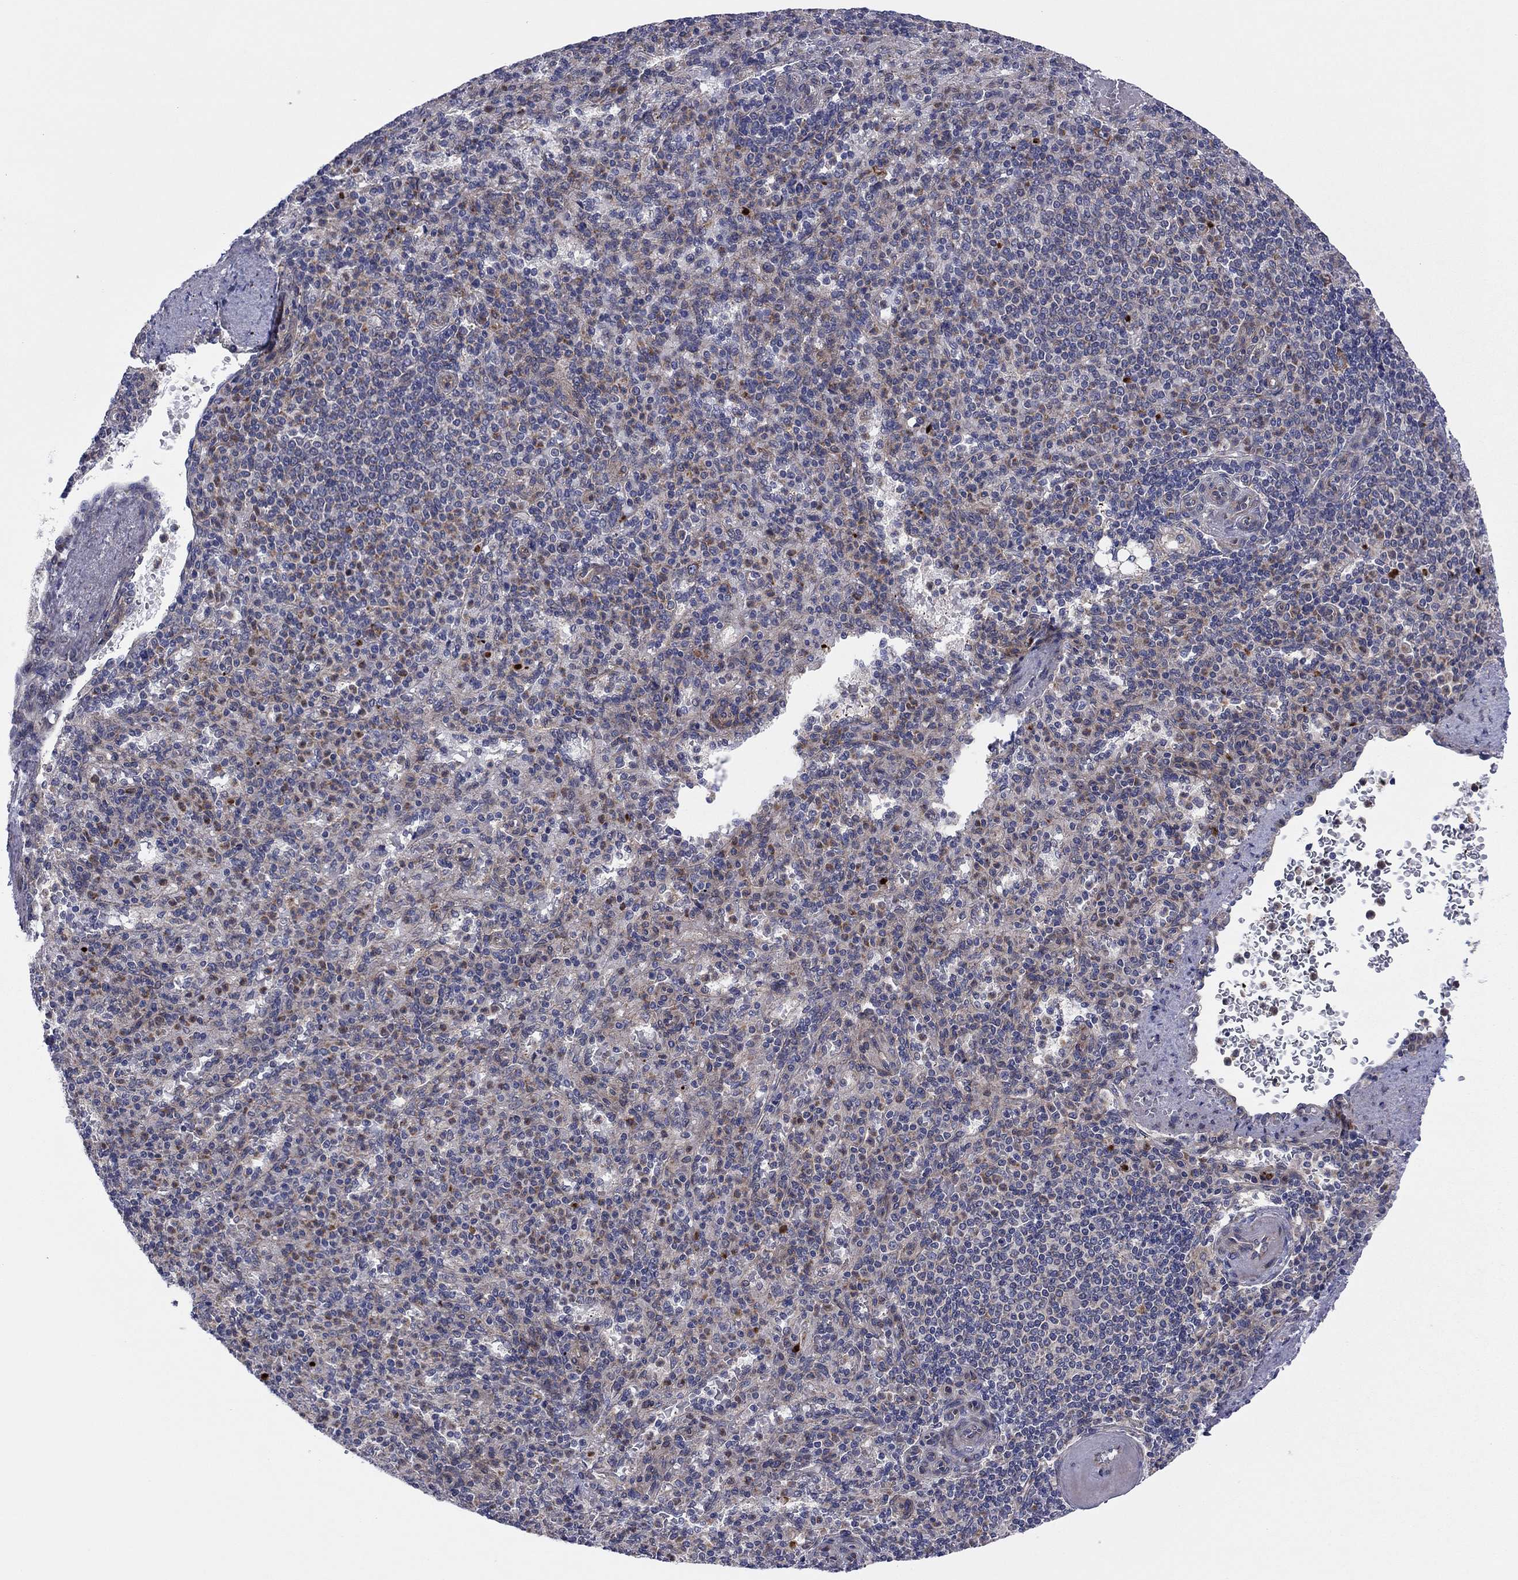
{"staining": {"intensity": "moderate", "quantity": "<25%", "location": "cytoplasmic/membranous"}, "tissue": "spleen", "cell_type": "Cells in red pulp", "image_type": "normal", "snomed": [{"axis": "morphology", "description": "Normal tissue, NOS"}, {"axis": "topography", "description": "Spleen"}], "caption": "This photomicrograph shows normal spleen stained with IHC to label a protein in brown. The cytoplasmic/membranous of cells in red pulp show moderate positivity for the protein. Nuclei are counter-stained blue.", "gene": "GPR155", "patient": {"sex": "female", "age": 74}}